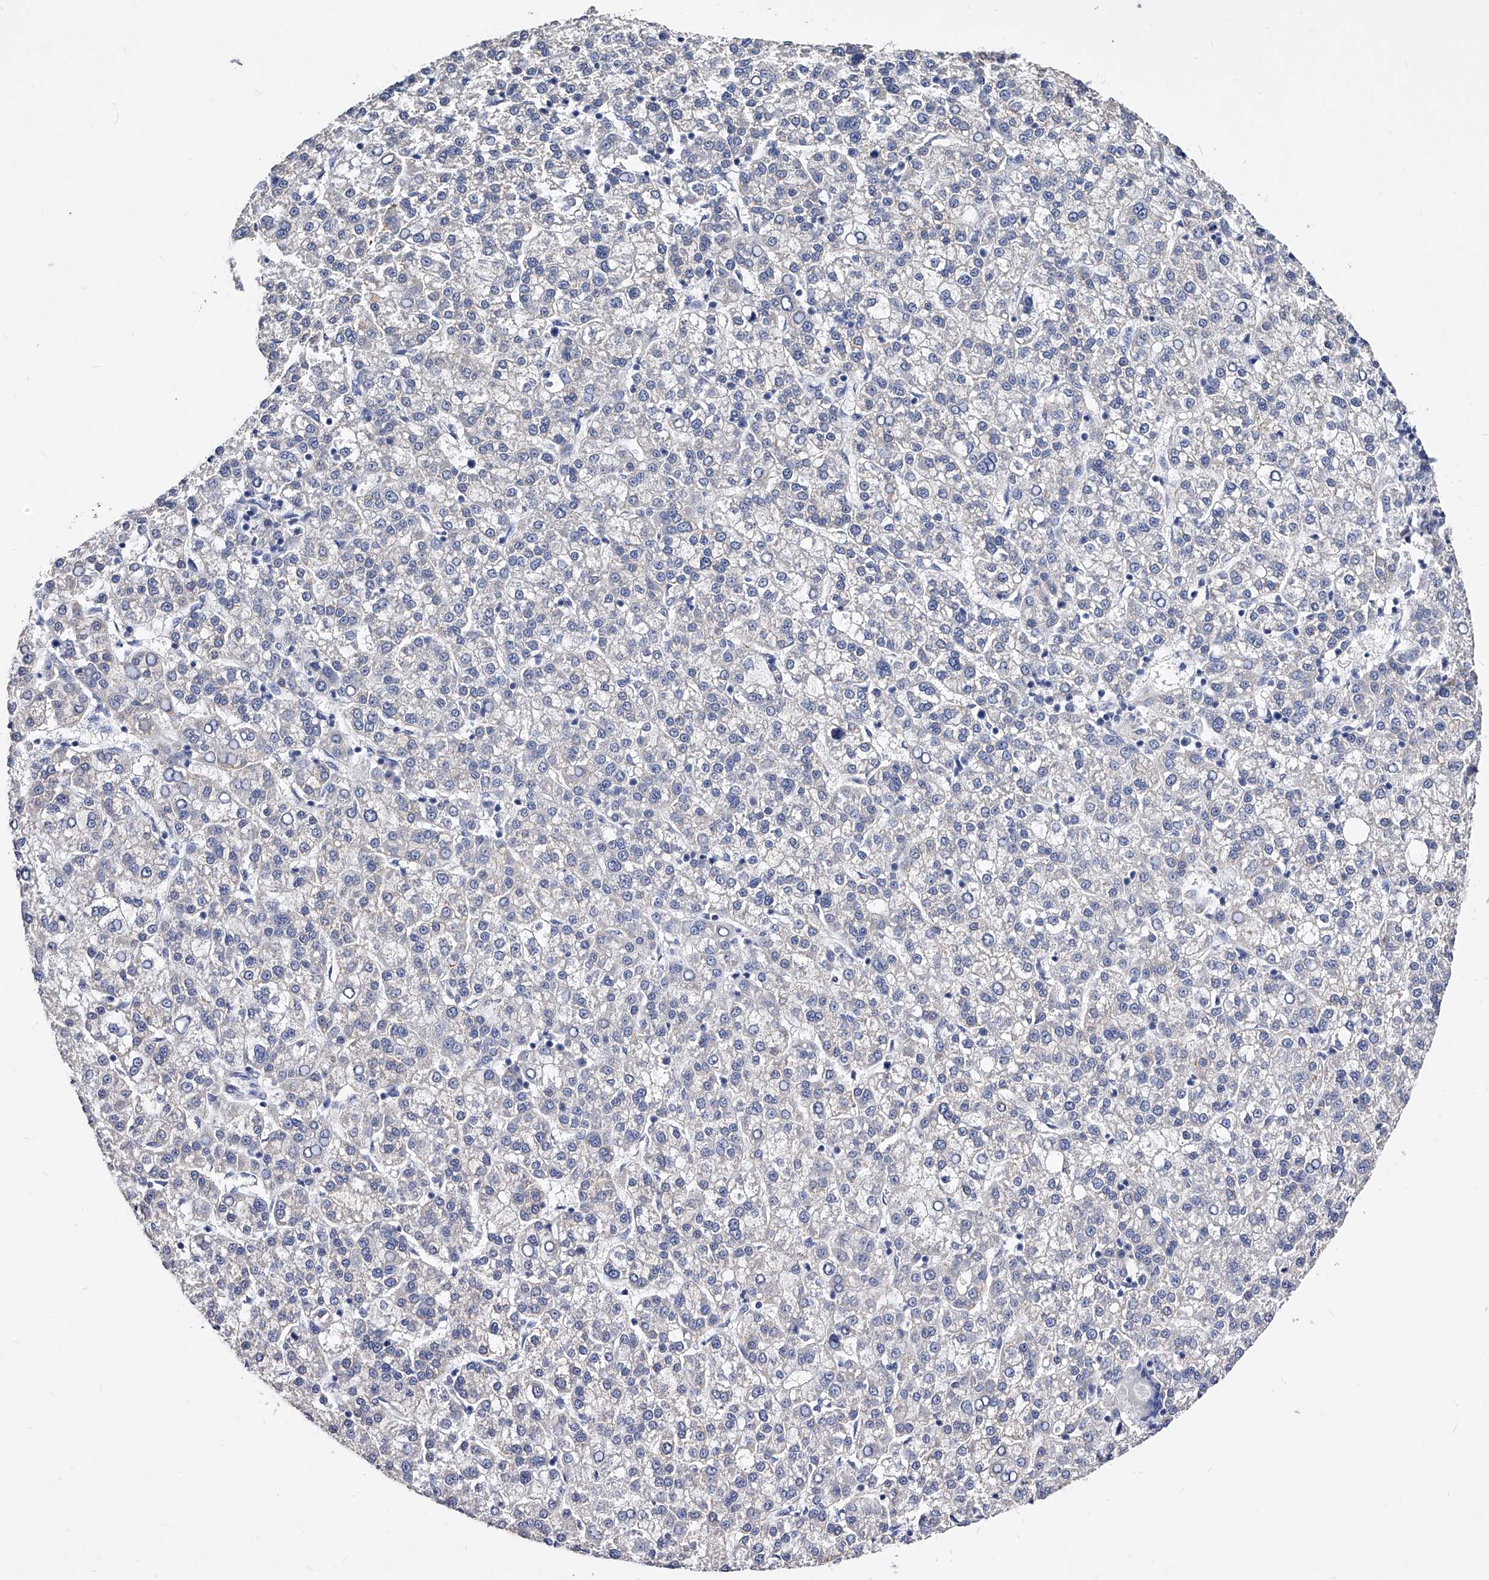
{"staining": {"intensity": "negative", "quantity": "none", "location": "none"}, "tissue": "liver cancer", "cell_type": "Tumor cells", "image_type": "cancer", "snomed": [{"axis": "morphology", "description": "Carcinoma, Hepatocellular, NOS"}, {"axis": "topography", "description": "Liver"}], "caption": "DAB (3,3'-diaminobenzidine) immunohistochemical staining of liver cancer exhibits no significant positivity in tumor cells.", "gene": "ZNF529", "patient": {"sex": "female", "age": 58}}